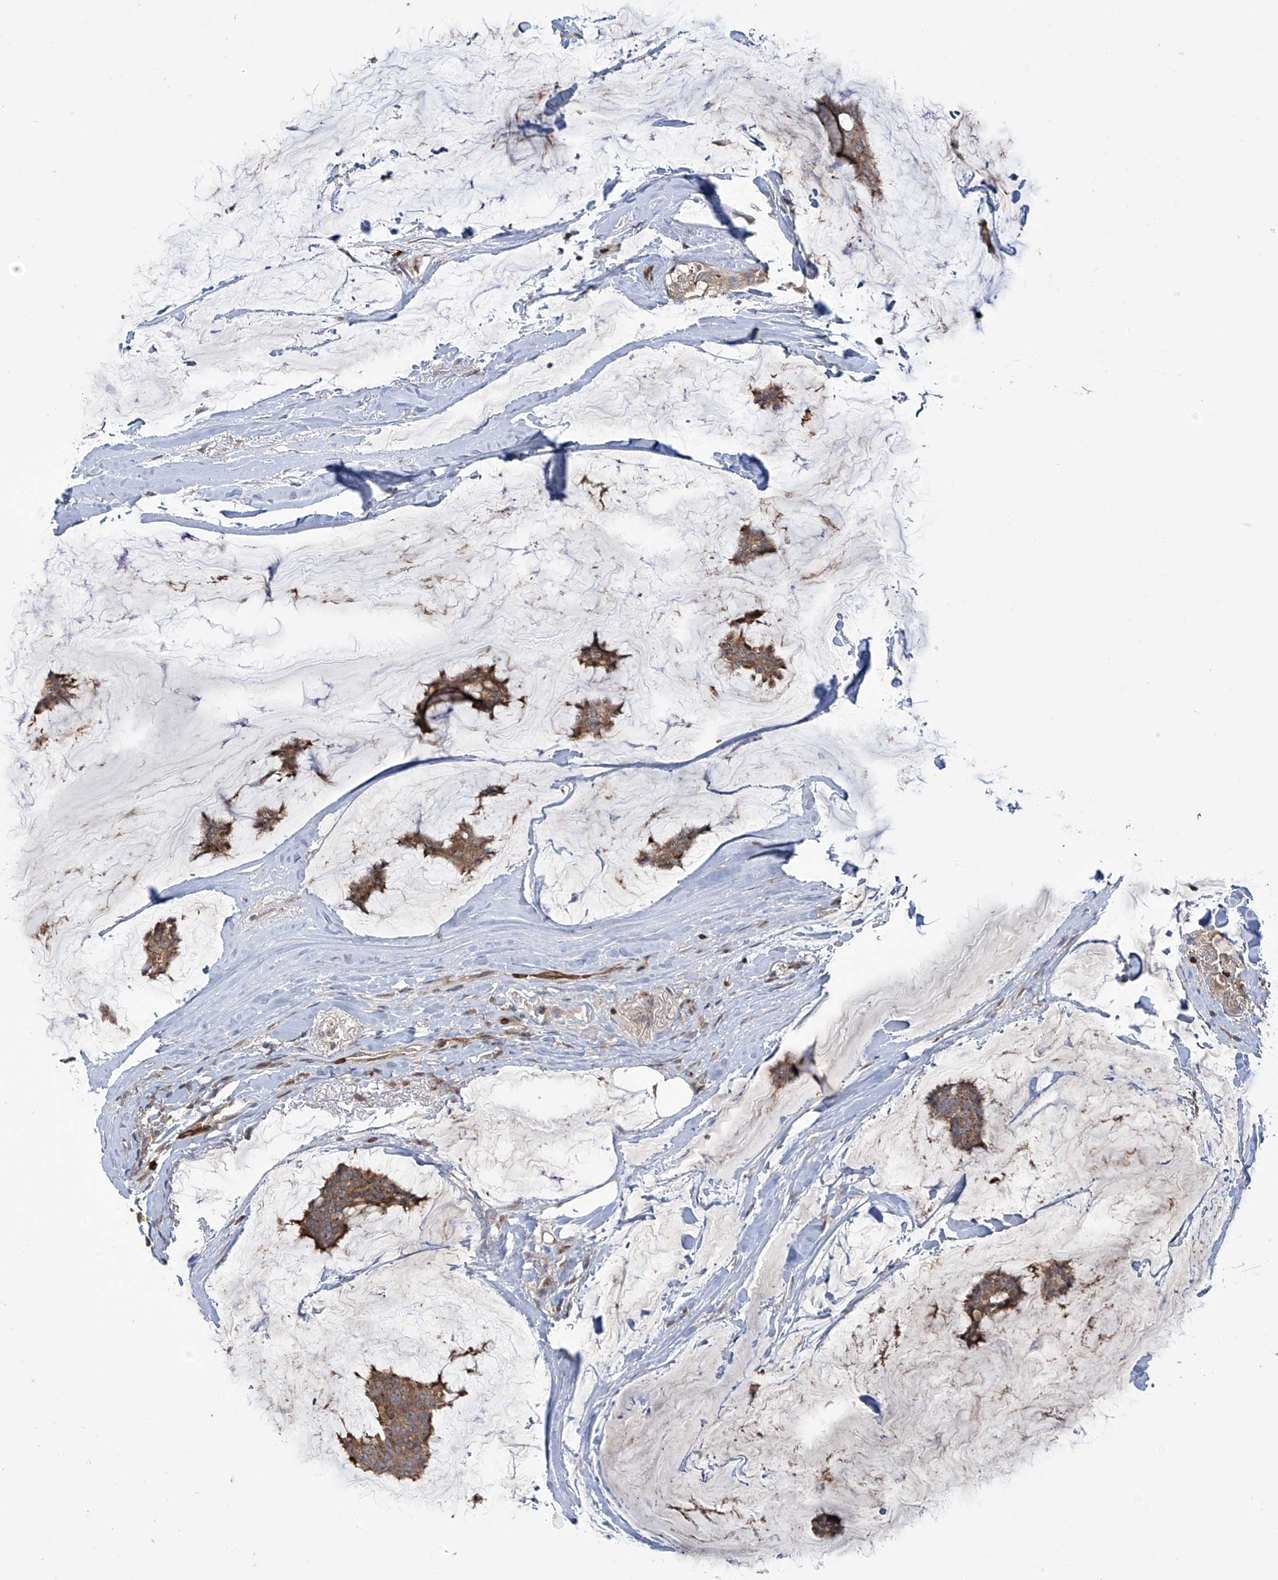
{"staining": {"intensity": "weak", "quantity": ">75%", "location": "cytoplasmic/membranous"}, "tissue": "breast cancer", "cell_type": "Tumor cells", "image_type": "cancer", "snomed": [{"axis": "morphology", "description": "Duct carcinoma"}, {"axis": "topography", "description": "Breast"}], "caption": "This micrograph displays intraductal carcinoma (breast) stained with immunohistochemistry (IHC) to label a protein in brown. The cytoplasmic/membranous of tumor cells show weak positivity for the protein. Nuclei are counter-stained blue.", "gene": "ZDHHC9", "patient": {"sex": "female", "age": 93}}